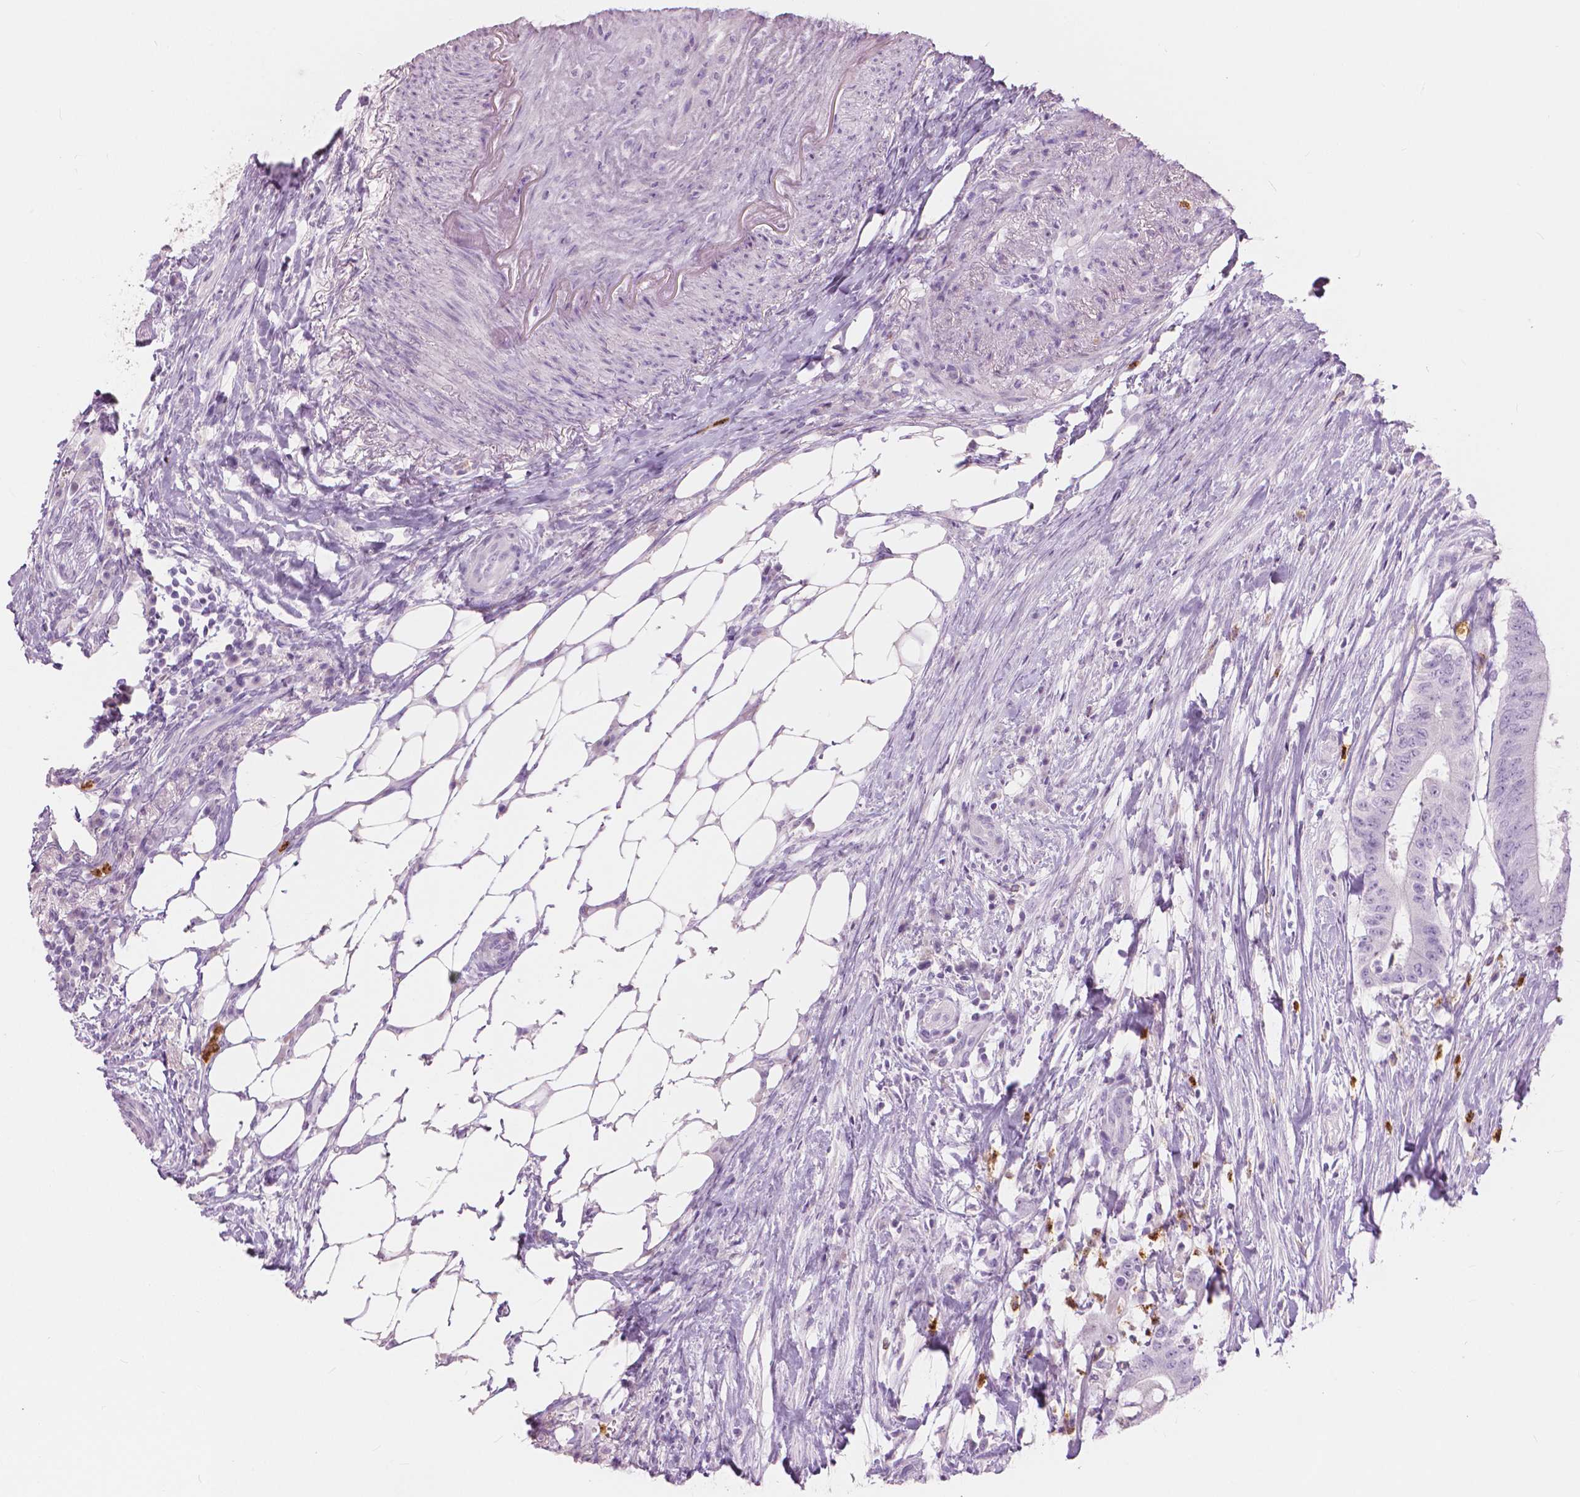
{"staining": {"intensity": "negative", "quantity": "none", "location": "none"}, "tissue": "colorectal cancer", "cell_type": "Tumor cells", "image_type": "cancer", "snomed": [{"axis": "morphology", "description": "Adenocarcinoma, NOS"}, {"axis": "topography", "description": "Colon"}], "caption": "The micrograph reveals no staining of tumor cells in colorectal cancer (adenocarcinoma). Brightfield microscopy of immunohistochemistry stained with DAB (brown) and hematoxylin (blue), captured at high magnification.", "gene": "CXCR2", "patient": {"sex": "female", "age": 43}}